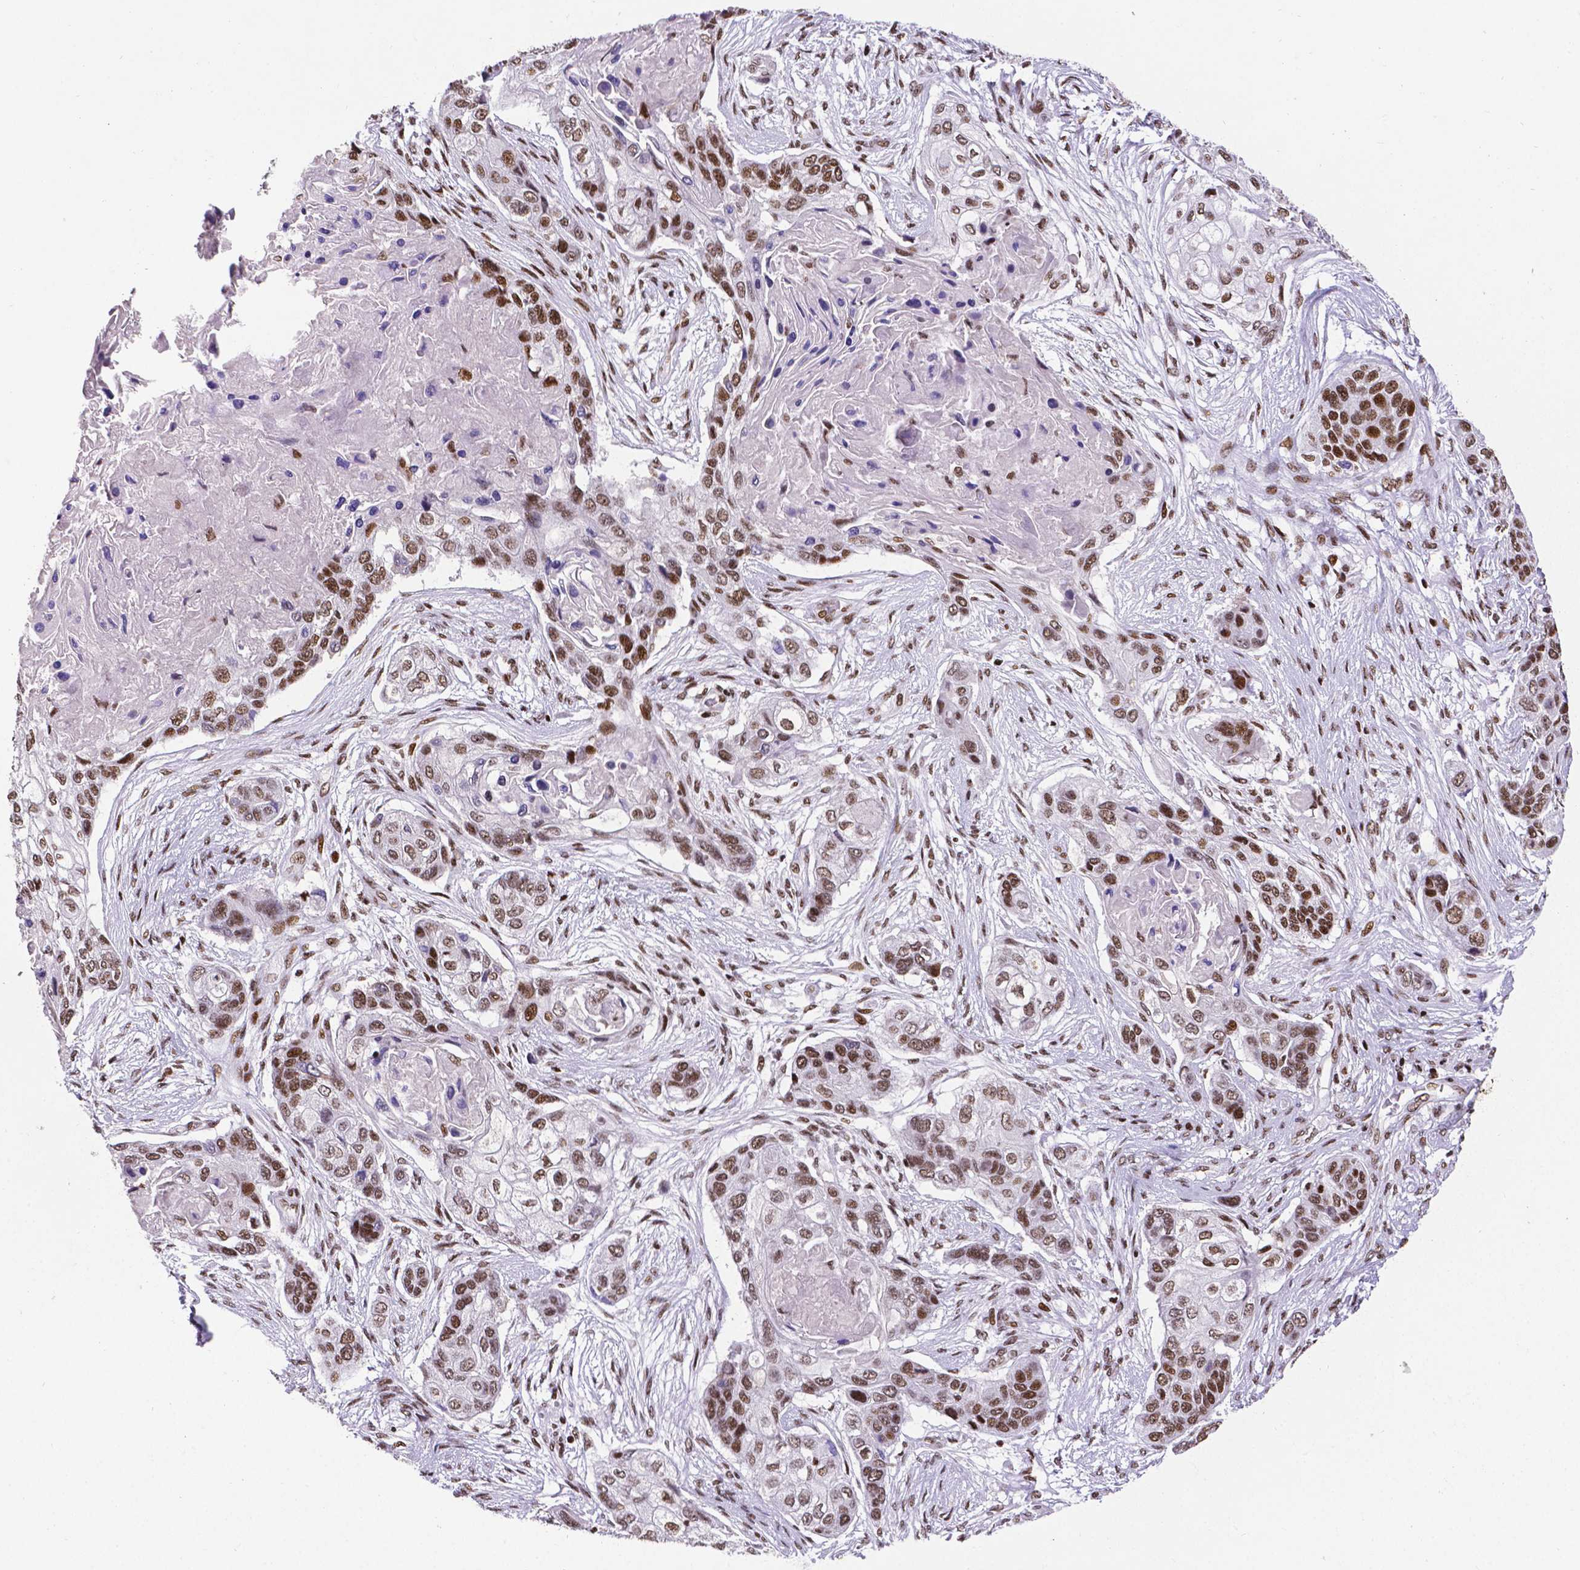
{"staining": {"intensity": "moderate", "quantity": ">75%", "location": "nuclear"}, "tissue": "lung cancer", "cell_type": "Tumor cells", "image_type": "cancer", "snomed": [{"axis": "morphology", "description": "Squamous cell carcinoma, NOS"}, {"axis": "topography", "description": "Lung"}], "caption": "Brown immunohistochemical staining in squamous cell carcinoma (lung) displays moderate nuclear staining in about >75% of tumor cells.", "gene": "CTCF", "patient": {"sex": "male", "age": 69}}